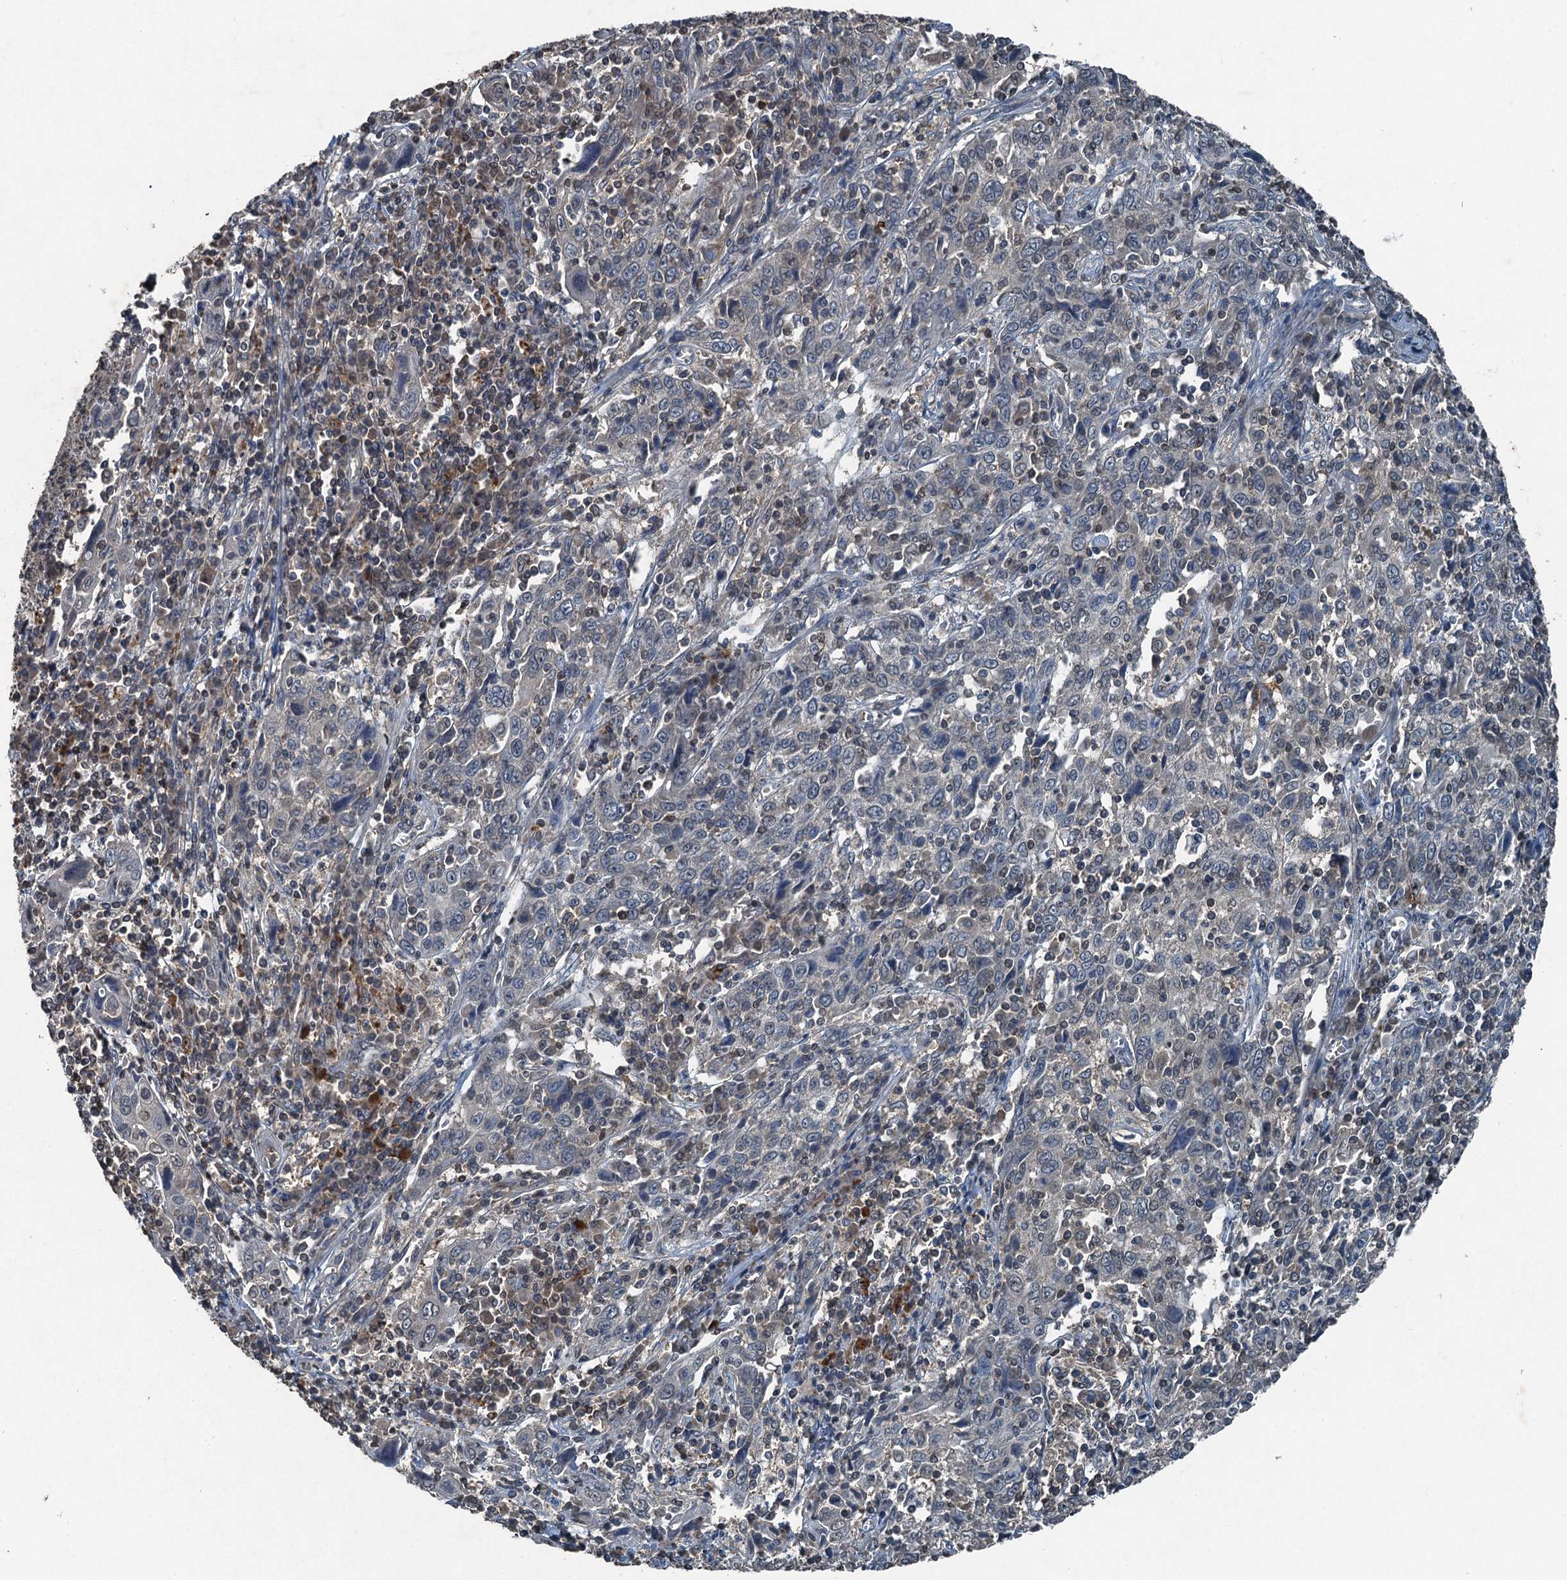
{"staining": {"intensity": "negative", "quantity": "none", "location": "none"}, "tissue": "cervical cancer", "cell_type": "Tumor cells", "image_type": "cancer", "snomed": [{"axis": "morphology", "description": "Squamous cell carcinoma, NOS"}, {"axis": "topography", "description": "Cervix"}], "caption": "Tumor cells are negative for protein expression in human cervical cancer.", "gene": "TCTN1", "patient": {"sex": "female", "age": 46}}